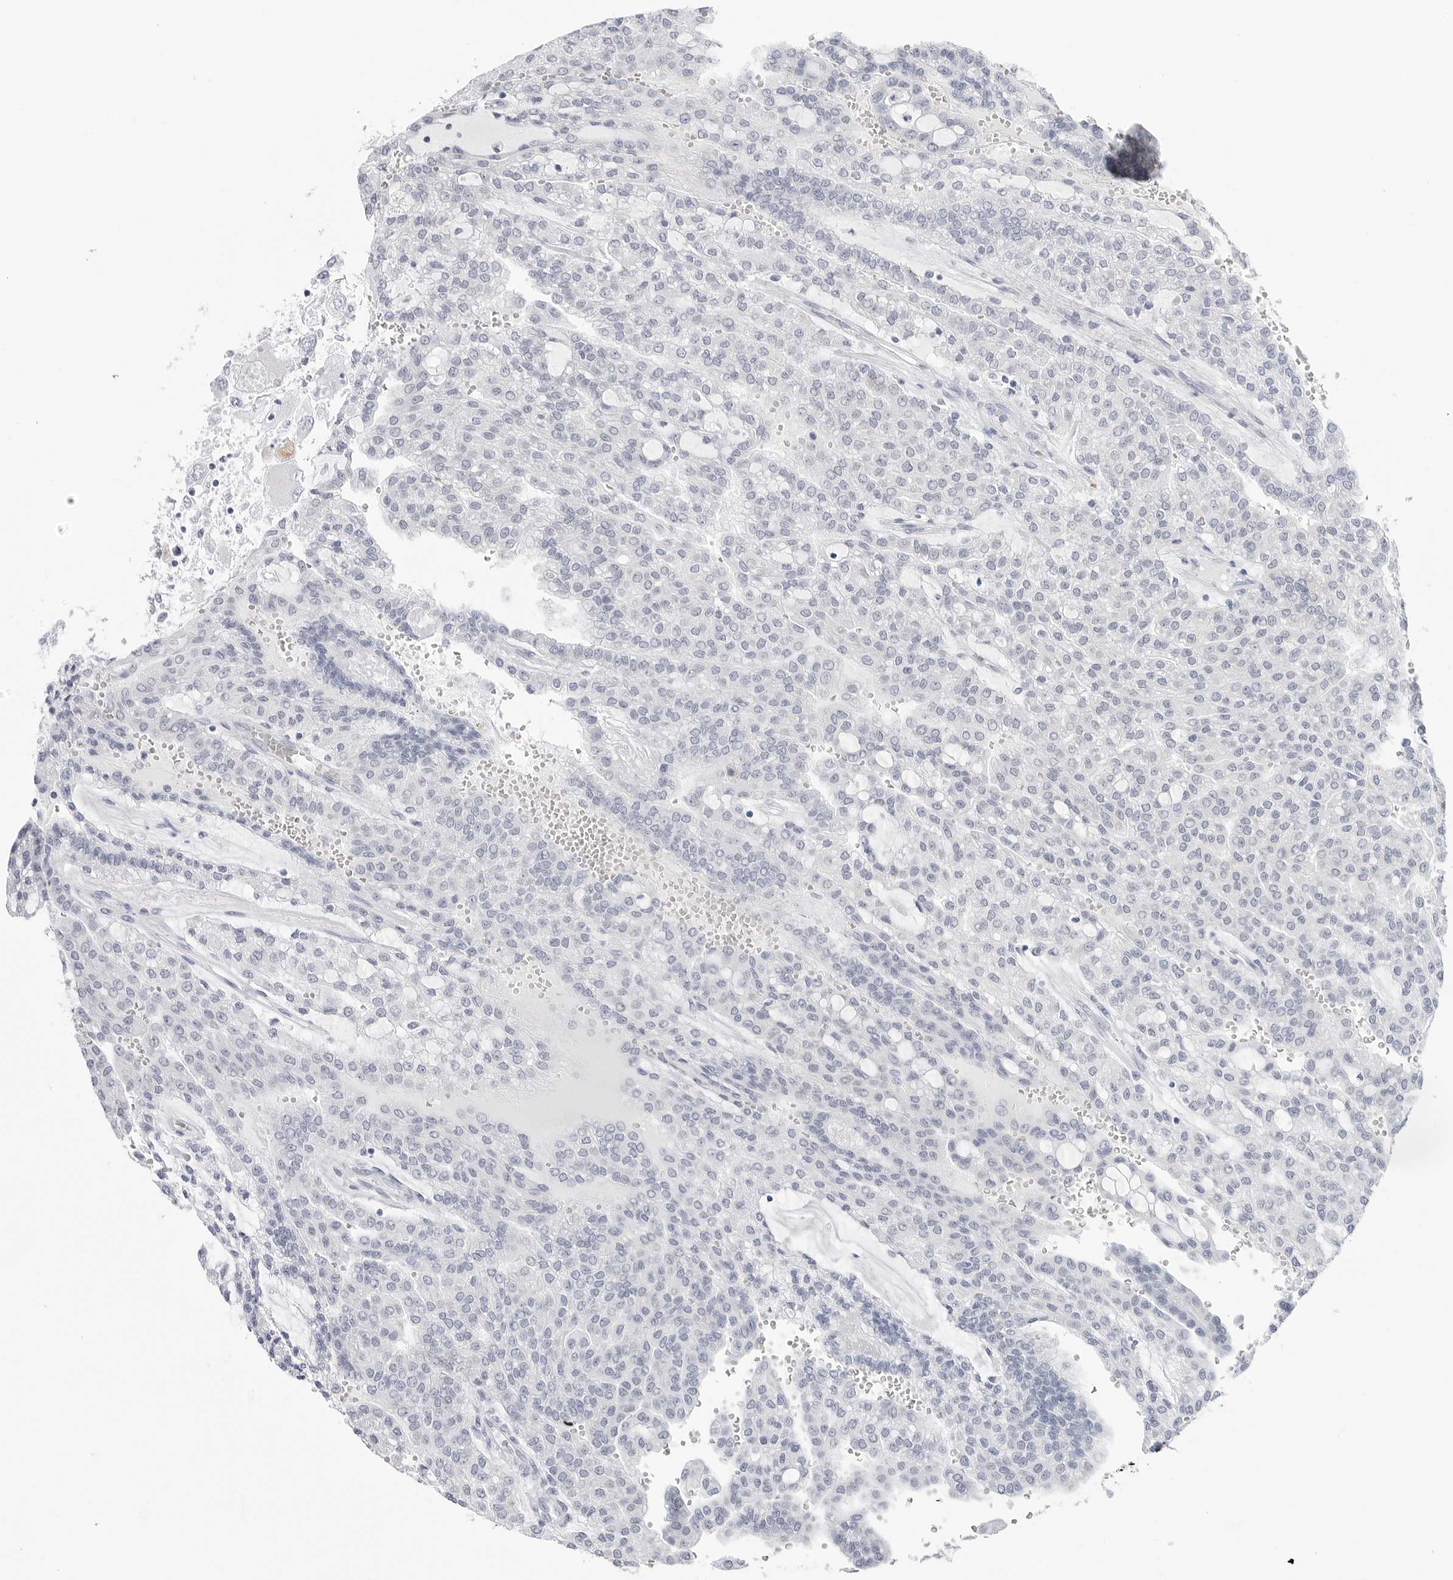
{"staining": {"intensity": "negative", "quantity": "none", "location": "none"}, "tissue": "renal cancer", "cell_type": "Tumor cells", "image_type": "cancer", "snomed": [{"axis": "morphology", "description": "Adenocarcinoma, NOS"}, {"axis": "topography", "description": "Kidney"}], "caption": "Immunohistochemistry (IHC) of renal cancer displays no positivity in tumor cells.", "gene": "HSPB7", "patient": {"sex": "male", "age": 63}}